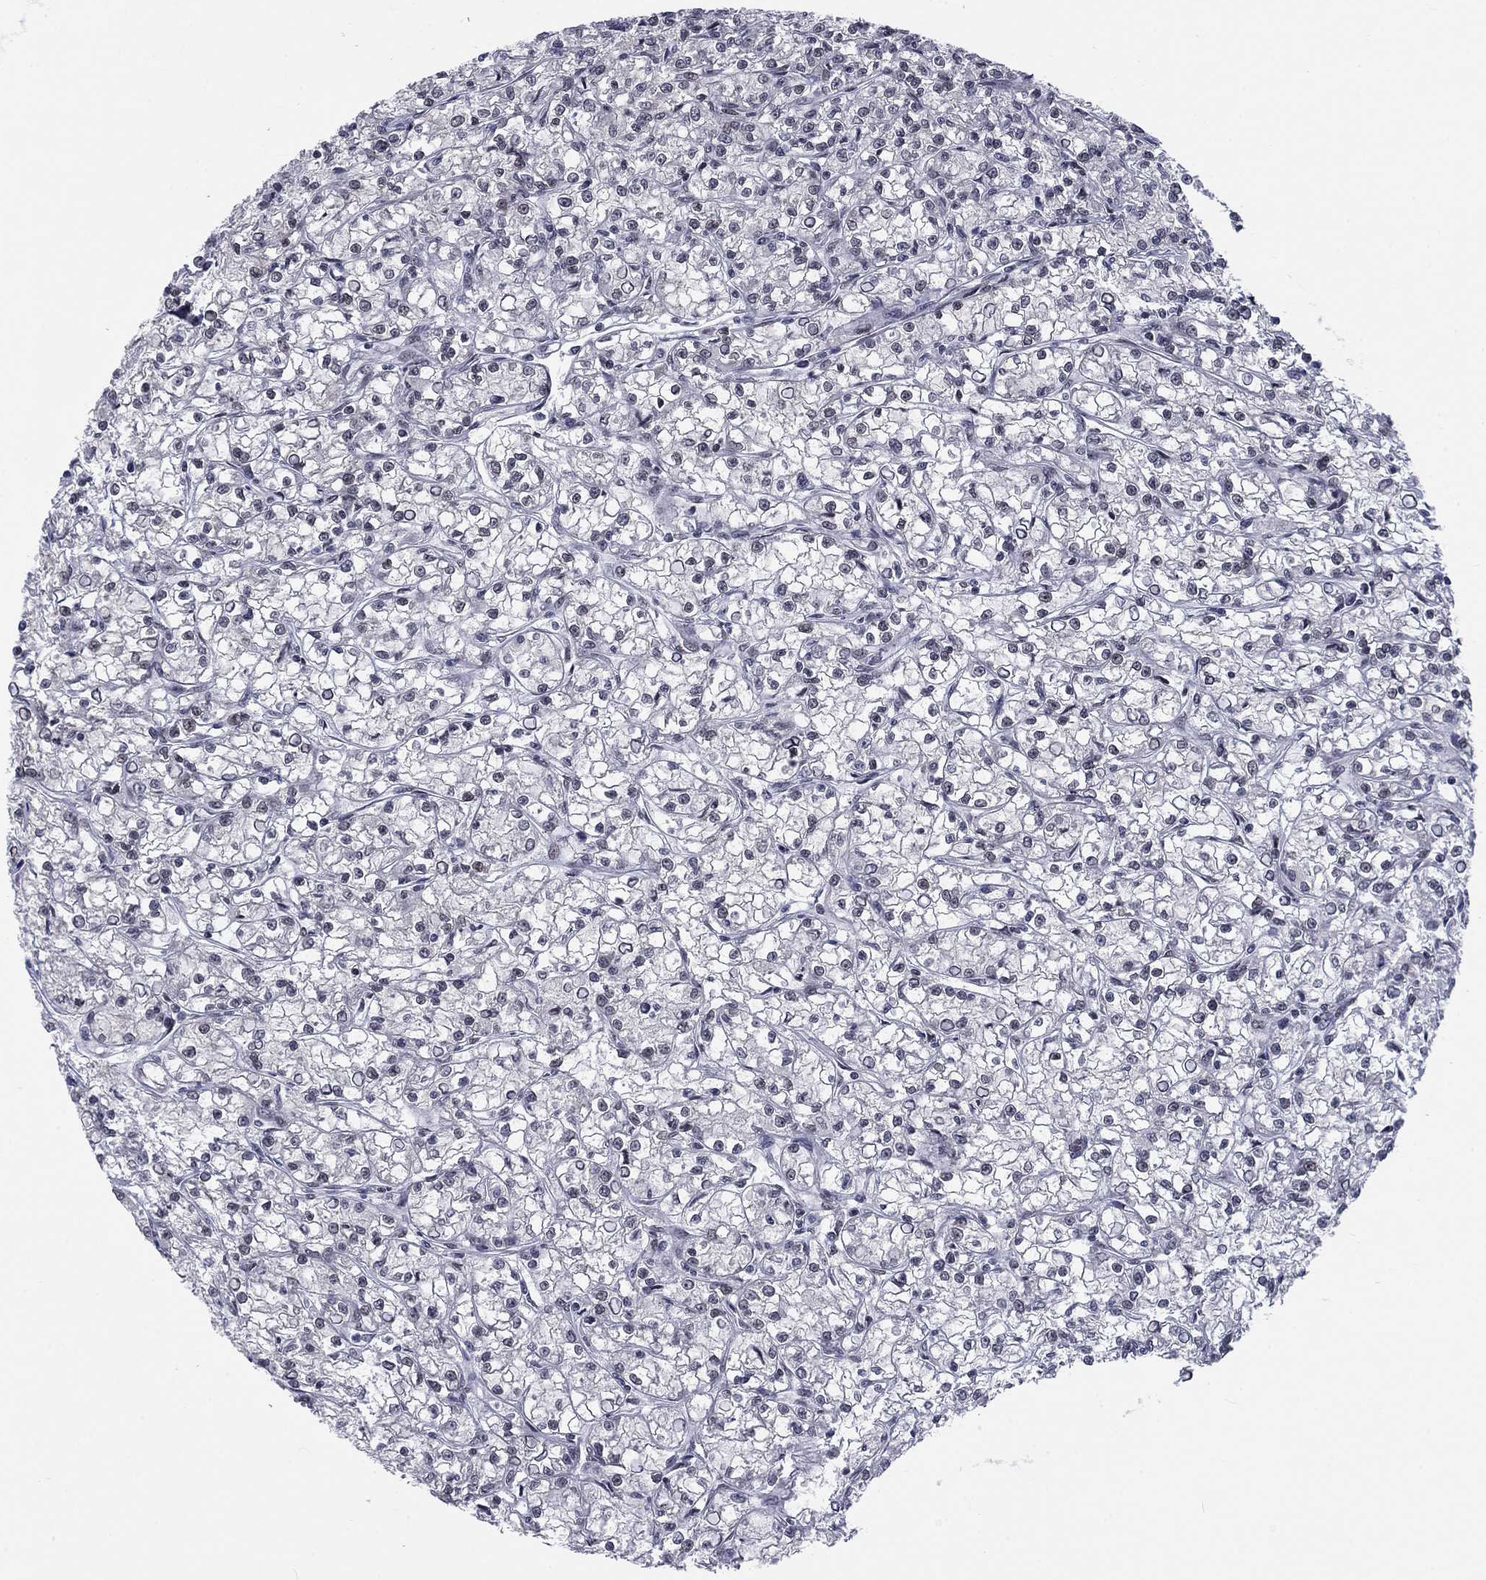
{"staining": {"intensity": "negative", "quantity": "none", "location": "none"}, "tissue": "renal cancer", "cell_type": "Tumor cells", "image_type": "cancer", "snomed": [{"axis": "morphology", "description": "Adenocarcinoma, NOS"}, {"axis": "topography", "description": "Kidney"}], "caption": "Human adenocarcinoma (renal) stained for a protein using immunohistochemistry exhibits no positivity in tumor cells.", "gene": "FYTTD1", "patient": {"sex": "female", "age": 59}}